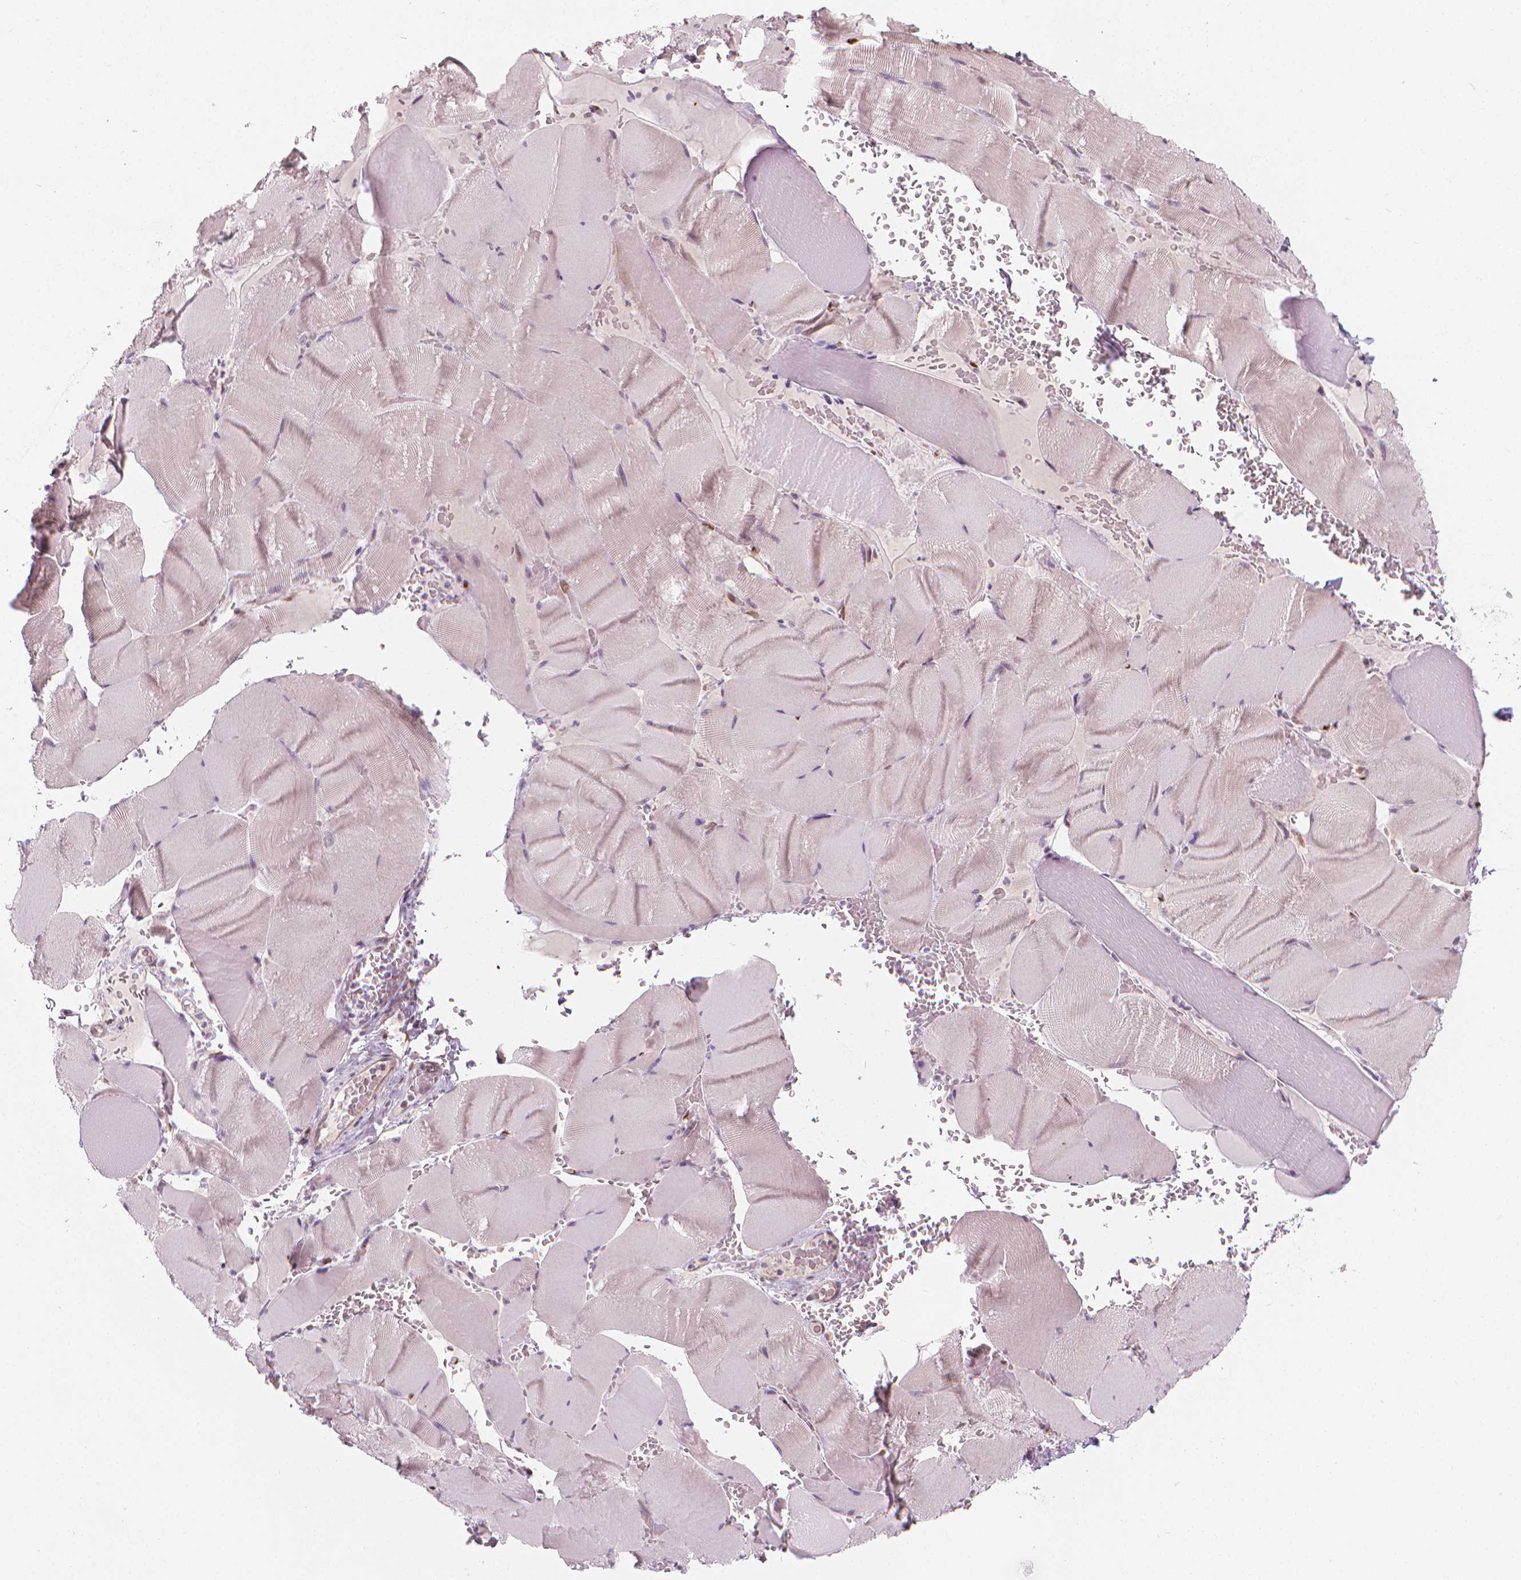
{"staining": {"intensity": "negative", "quantity": "none", "location": "none"}, "tissue": "skeletal muscle", "cell_type": "Myocytes", "image_type": "normal", "snomed": [{"axis": "morphology", "description": "Normal tissue, NOS"}, {"axis": "topography", "description": "Skeletal muscle"}], "caption": "IHC photomicrograph of normal skeletal muscle: skeletal muscle stained with DAB (3,3'-diaminobenzidine) demonstrates no significant protein expression in myocytes. Nuclei are stained in blue.", "gene": "CDKN1C", "patient": {"sex": "male", "age": 56}}